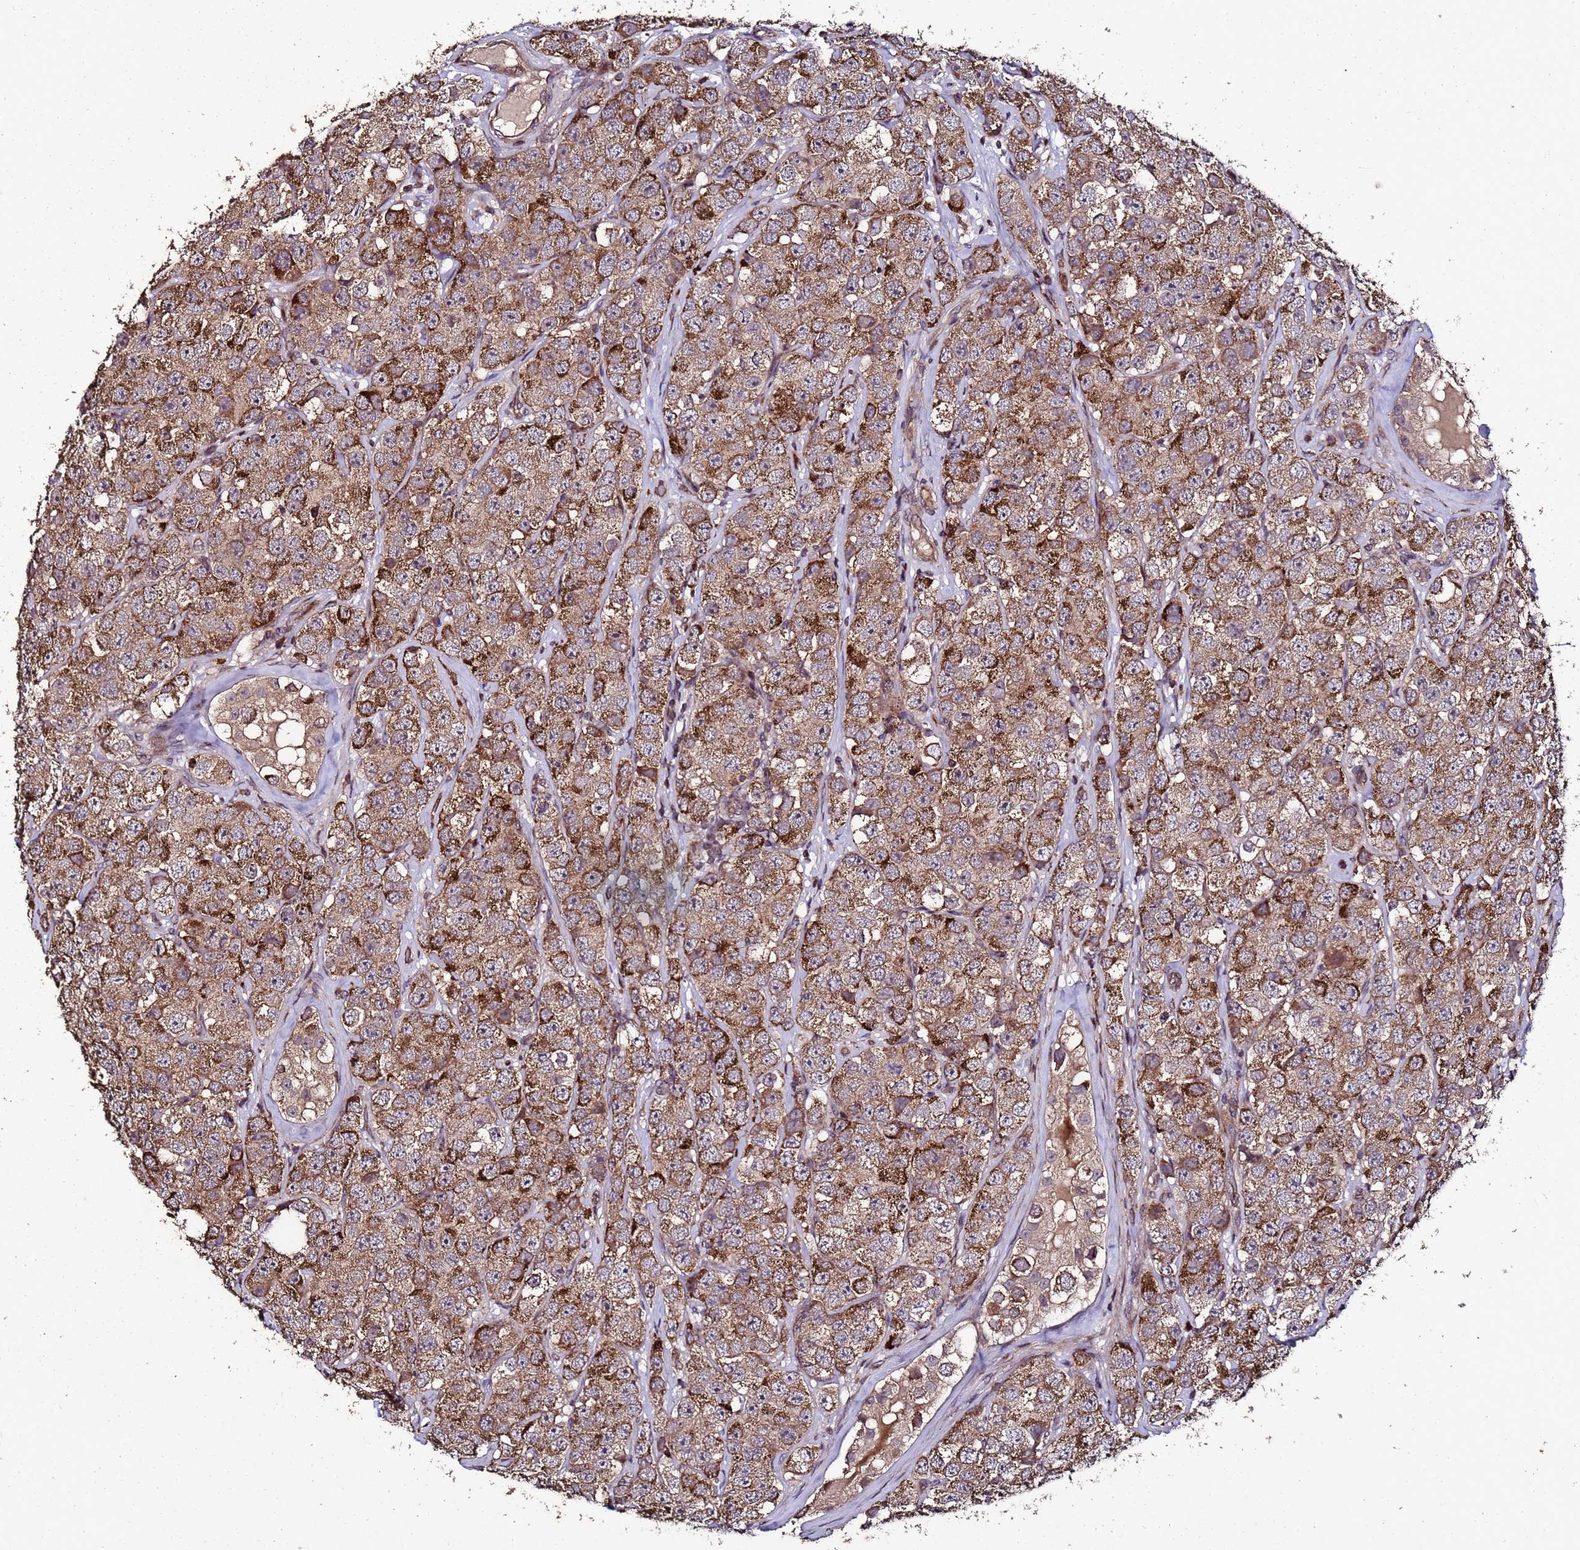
{"staining": {"intensity": "moderate", "quantity": ">75%", "location": "cytoplasmic/membranous"}, "tissue": "testis cancer", "cell_type": "Tumor cells", "image_type": "cancer", "snomed": [{"axis": "morphology", "description": "Seminoma, NOS"}, {"axis": "topography", "description": "Testis"}], "caption": "Seminoma (testis) stained with a protein marker reveals moderate staining in tumor cells.", "gene": "PRODH", "patient": {"sex": "male", "age": 28}}